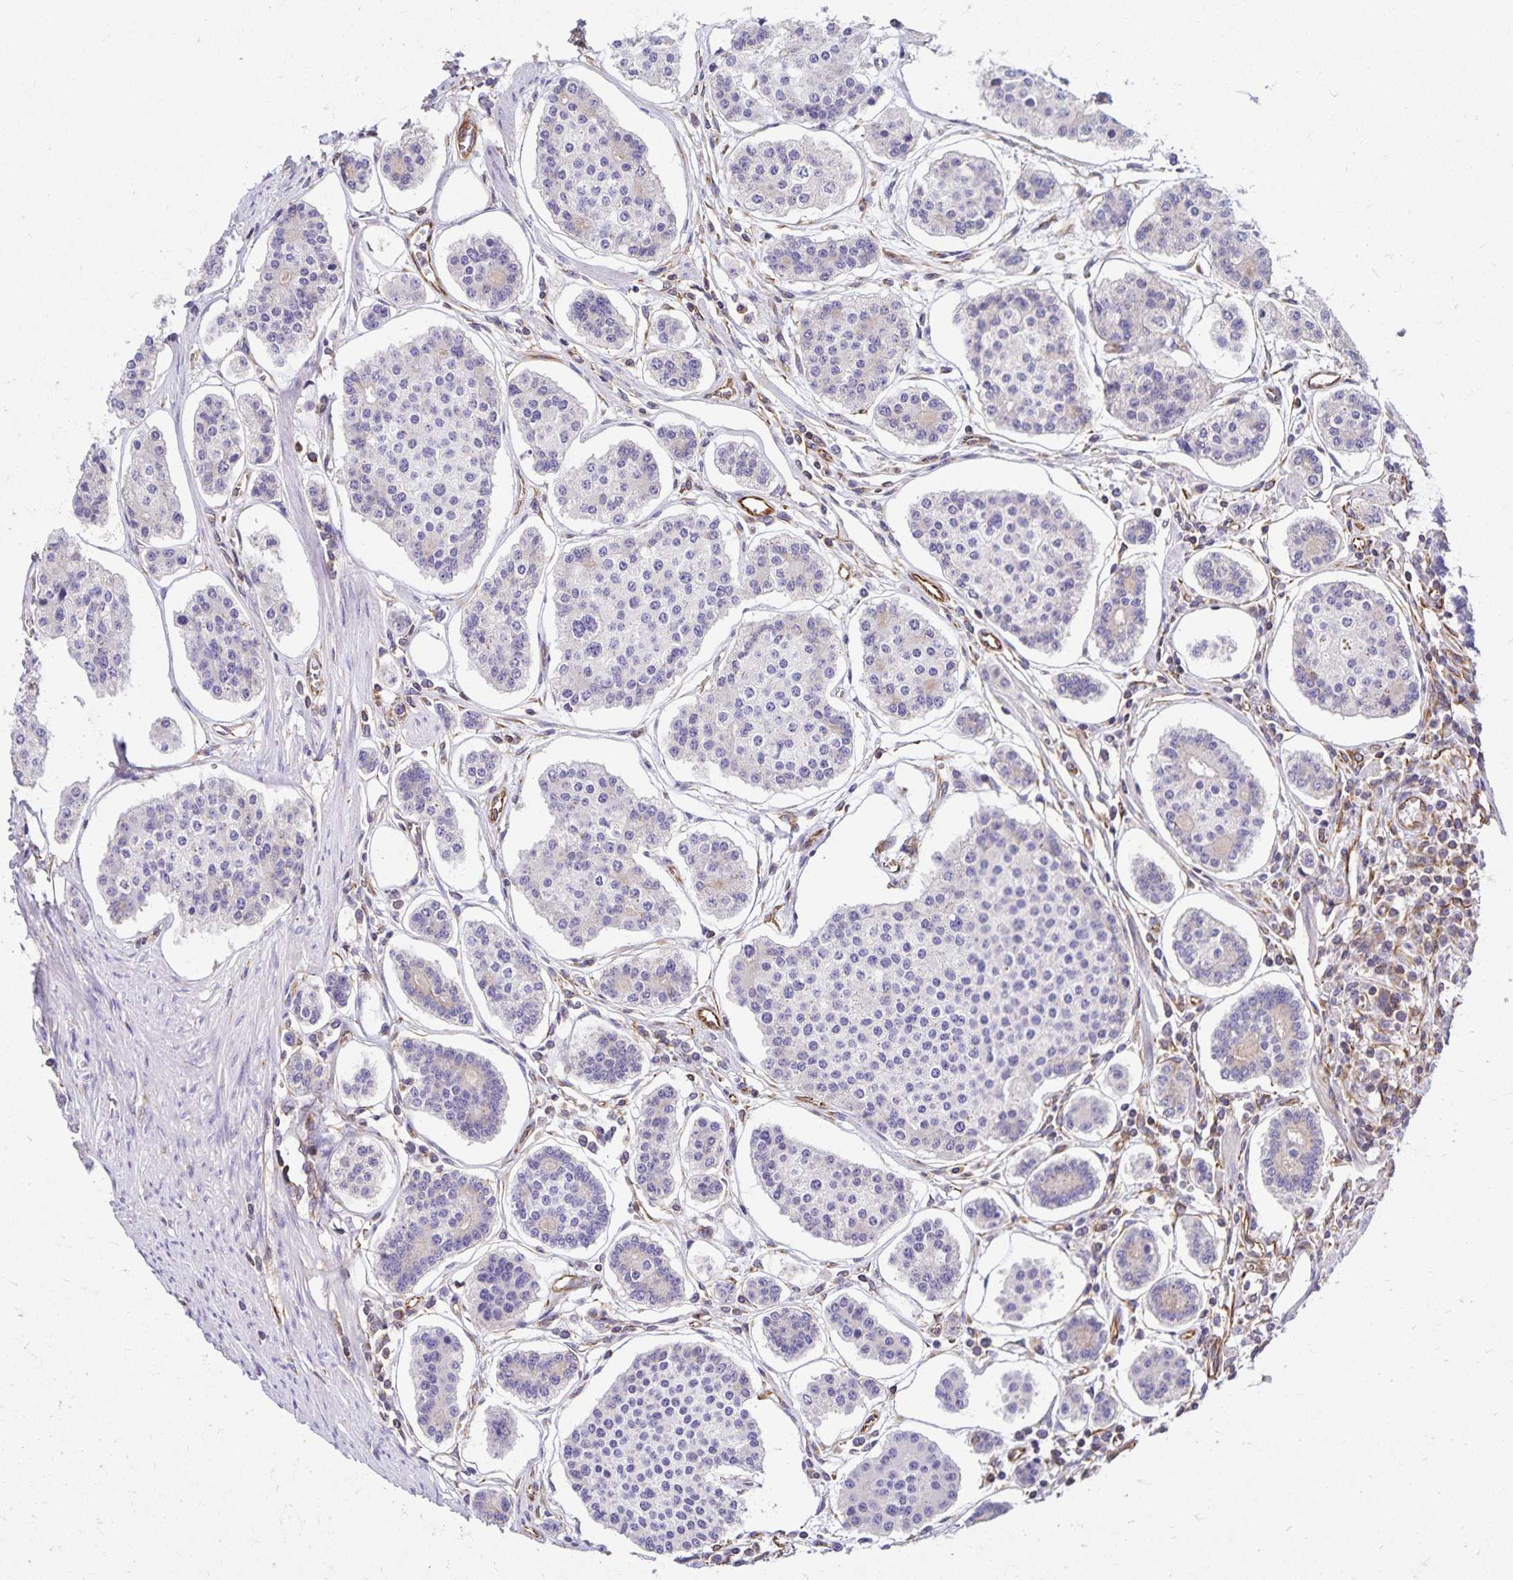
{"staining": {"intensity": "negative", "quantity": "none", "location": "none"}, "tissue": "carcinoid", "cell_type": "Tumor cells", "image_type": "cancer", "snomed": [{"axis": "morphology", "description": "Carcinoid, malignant, NOS"}, {"axis": "topography", "description": "Small intestine"}], "caption": "The immunohistochemistry (IHC) histopathology image has no significant positivity in tumor cells of malignant carcinoid tissue. The staining was performed using DAB (3,3'-diaminobenzidine) to visualize the protein expression in brown, while the nuclei were stained in blue with hematoxylin (Magnification: 20x).", "gene": "TRPV6", "patient": {"sex": "female", "age": 65}}